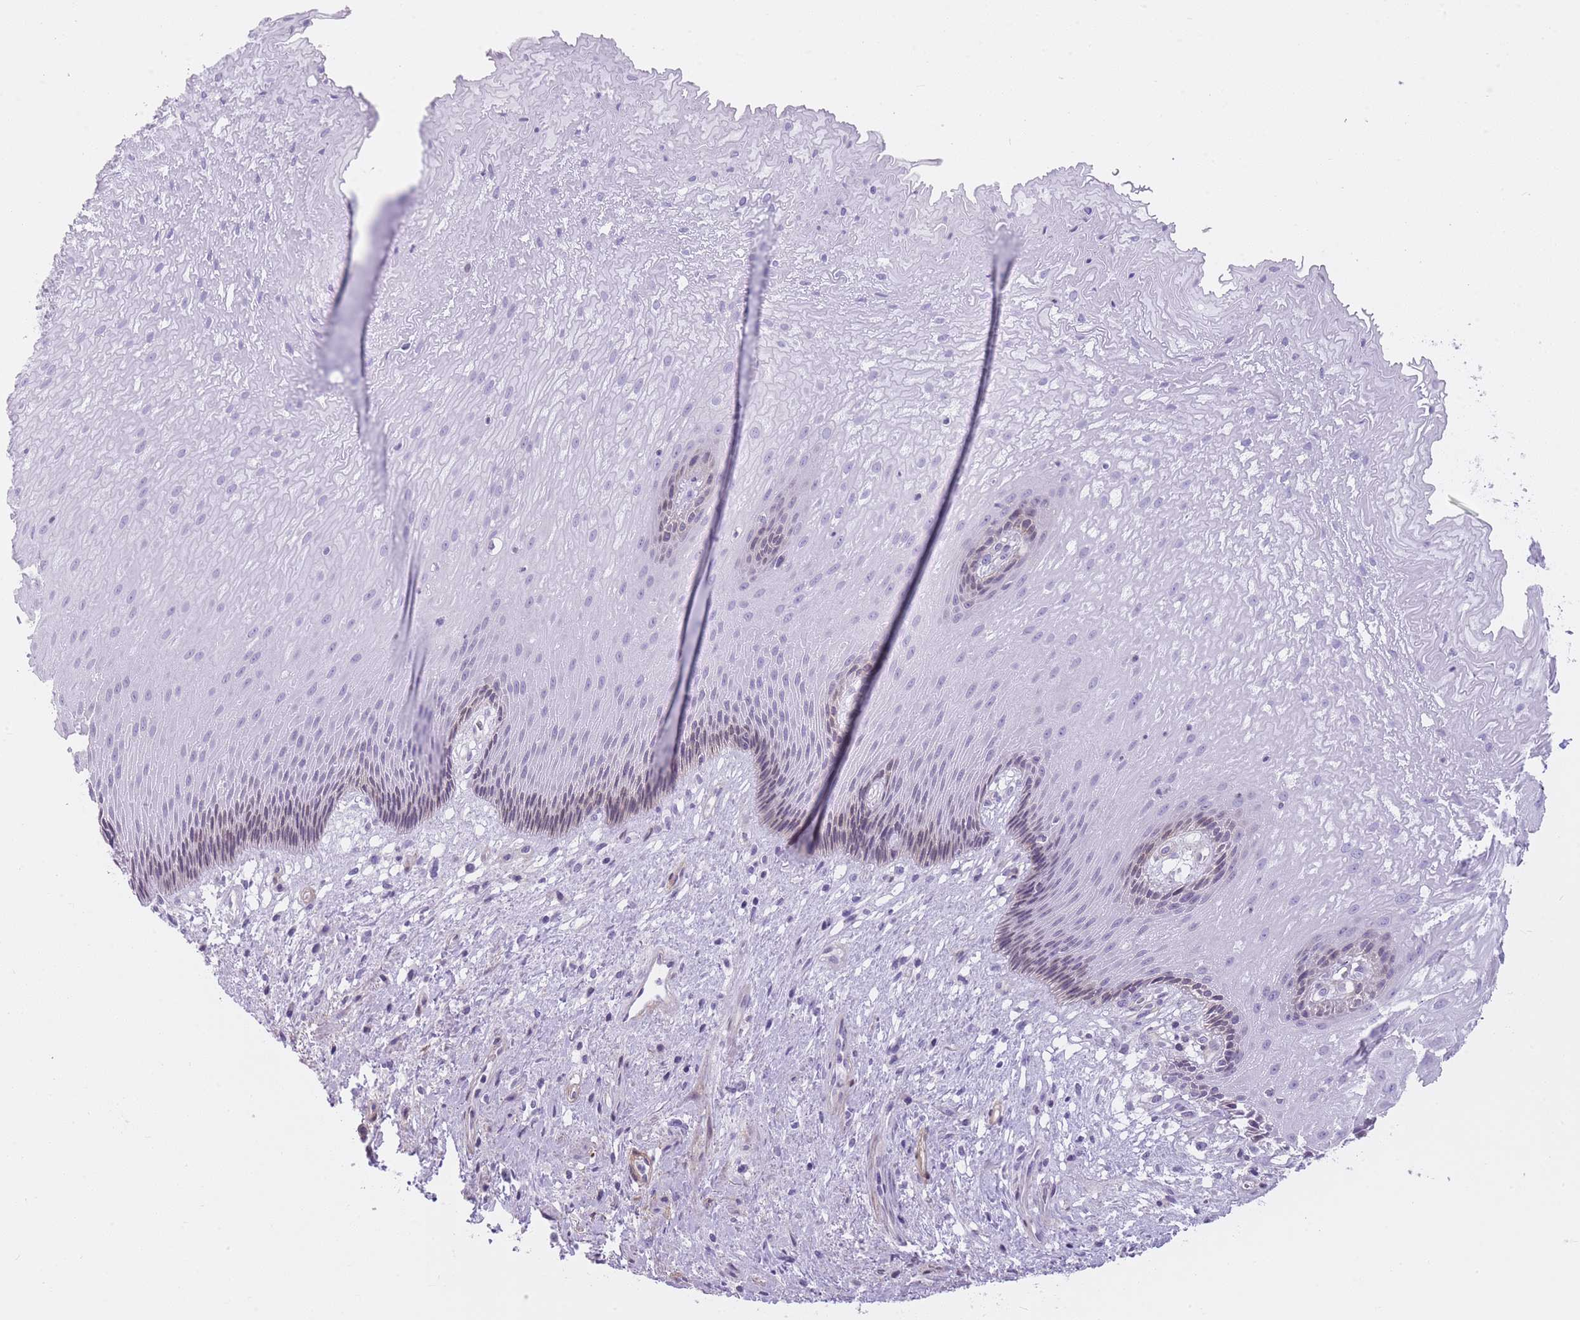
{"staining": {"intensity": "negative", "quantity": "none", "location": "none"}, "tissue": "esophagus", "cell_type": "Squamous epithelial cells", "image_type": "normal", "snomed": [{"axis": "morphology", "description": "Normal tissue, NOS"}, {"axis": "topography", "description": "Esophagus"}], "caption": "There is no significant positivity in squamous epithelial cells of esophagus. (DAB IHC, high magnification).", "gene": "OR11H12", "patient": {"sex": "male", "age": 60}}